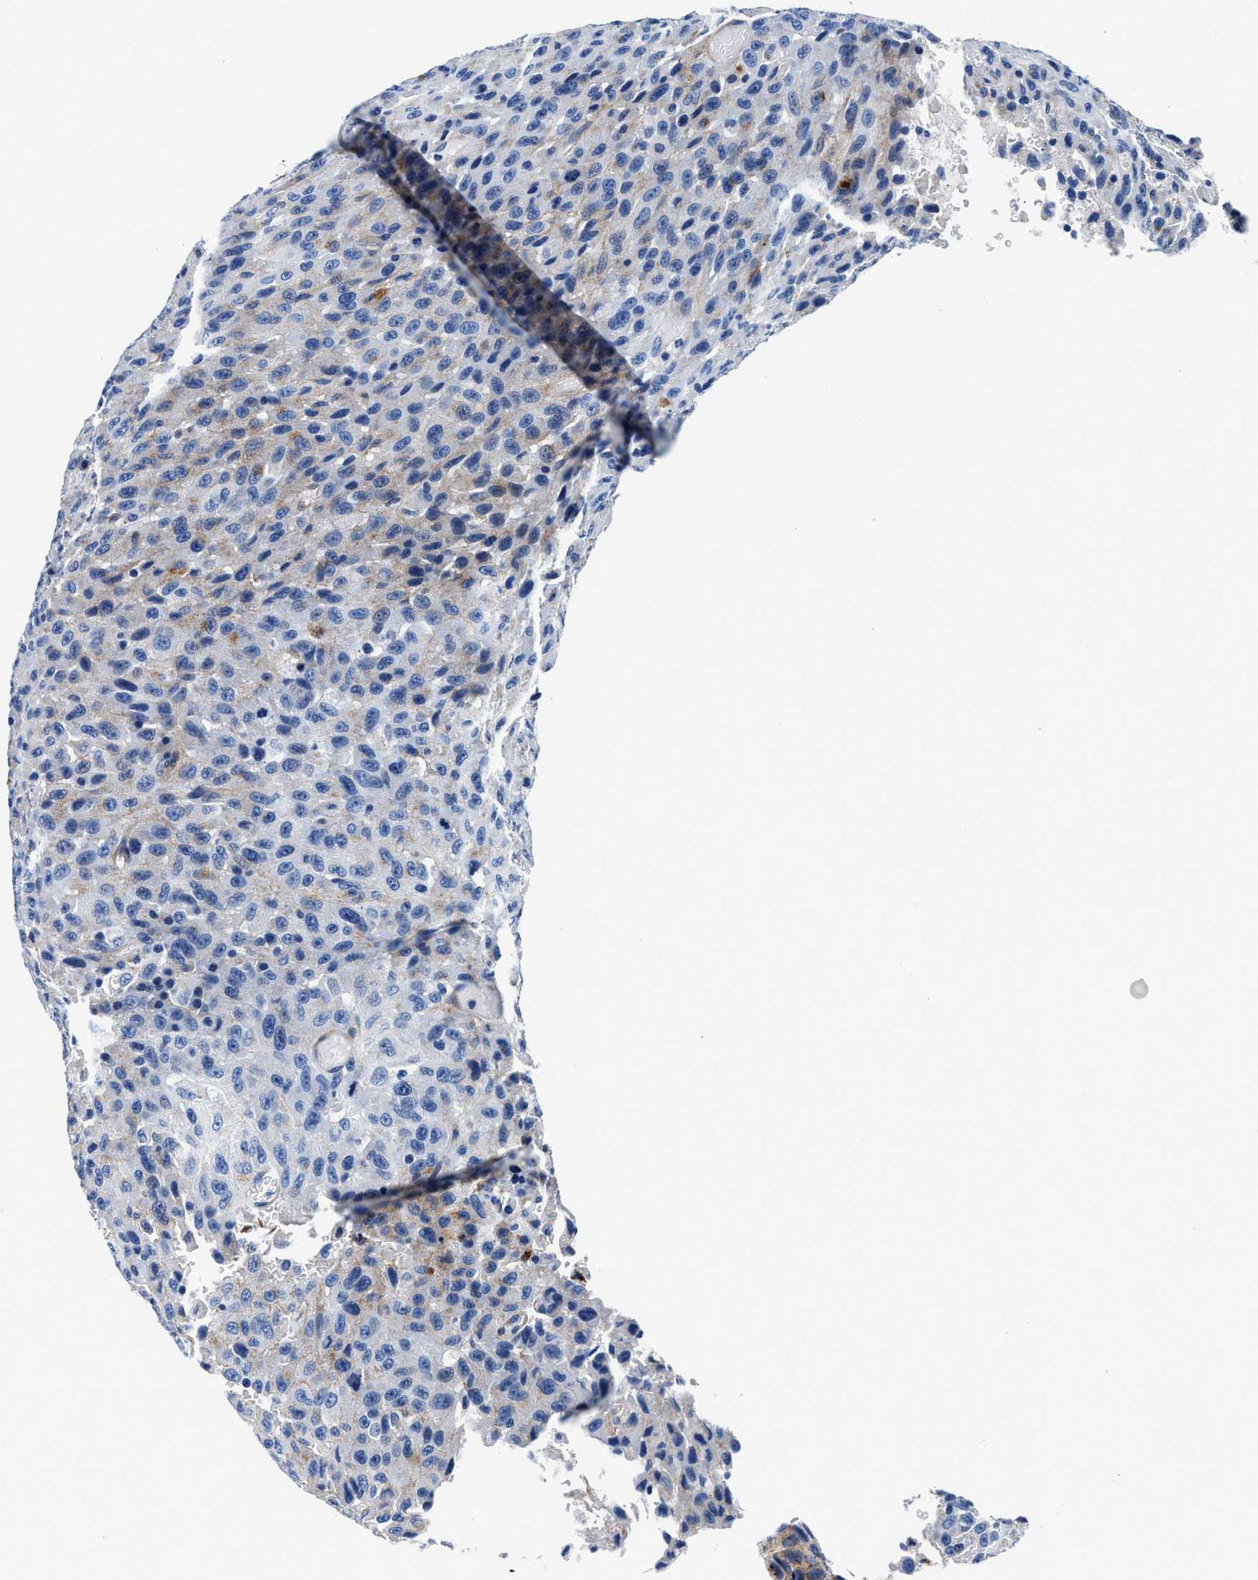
{"staining": {"intensity": "negative", "quantity": "none", "location": "none"}, "tissue": "urothelial cancer", "cell_type": "Tumor cells", "image_type": "cancer", "snomed": [{"axis": "morphology", "description": "Urothelial carcinoma, High grade"}, {"axis": "topography", "description": "Urinary bladder"}], "caption": "Tumor cells show no significant protein positivity in urothelial cancer.", "gene": "DAG1", "patient": {"sex": "male", "age": 66}}